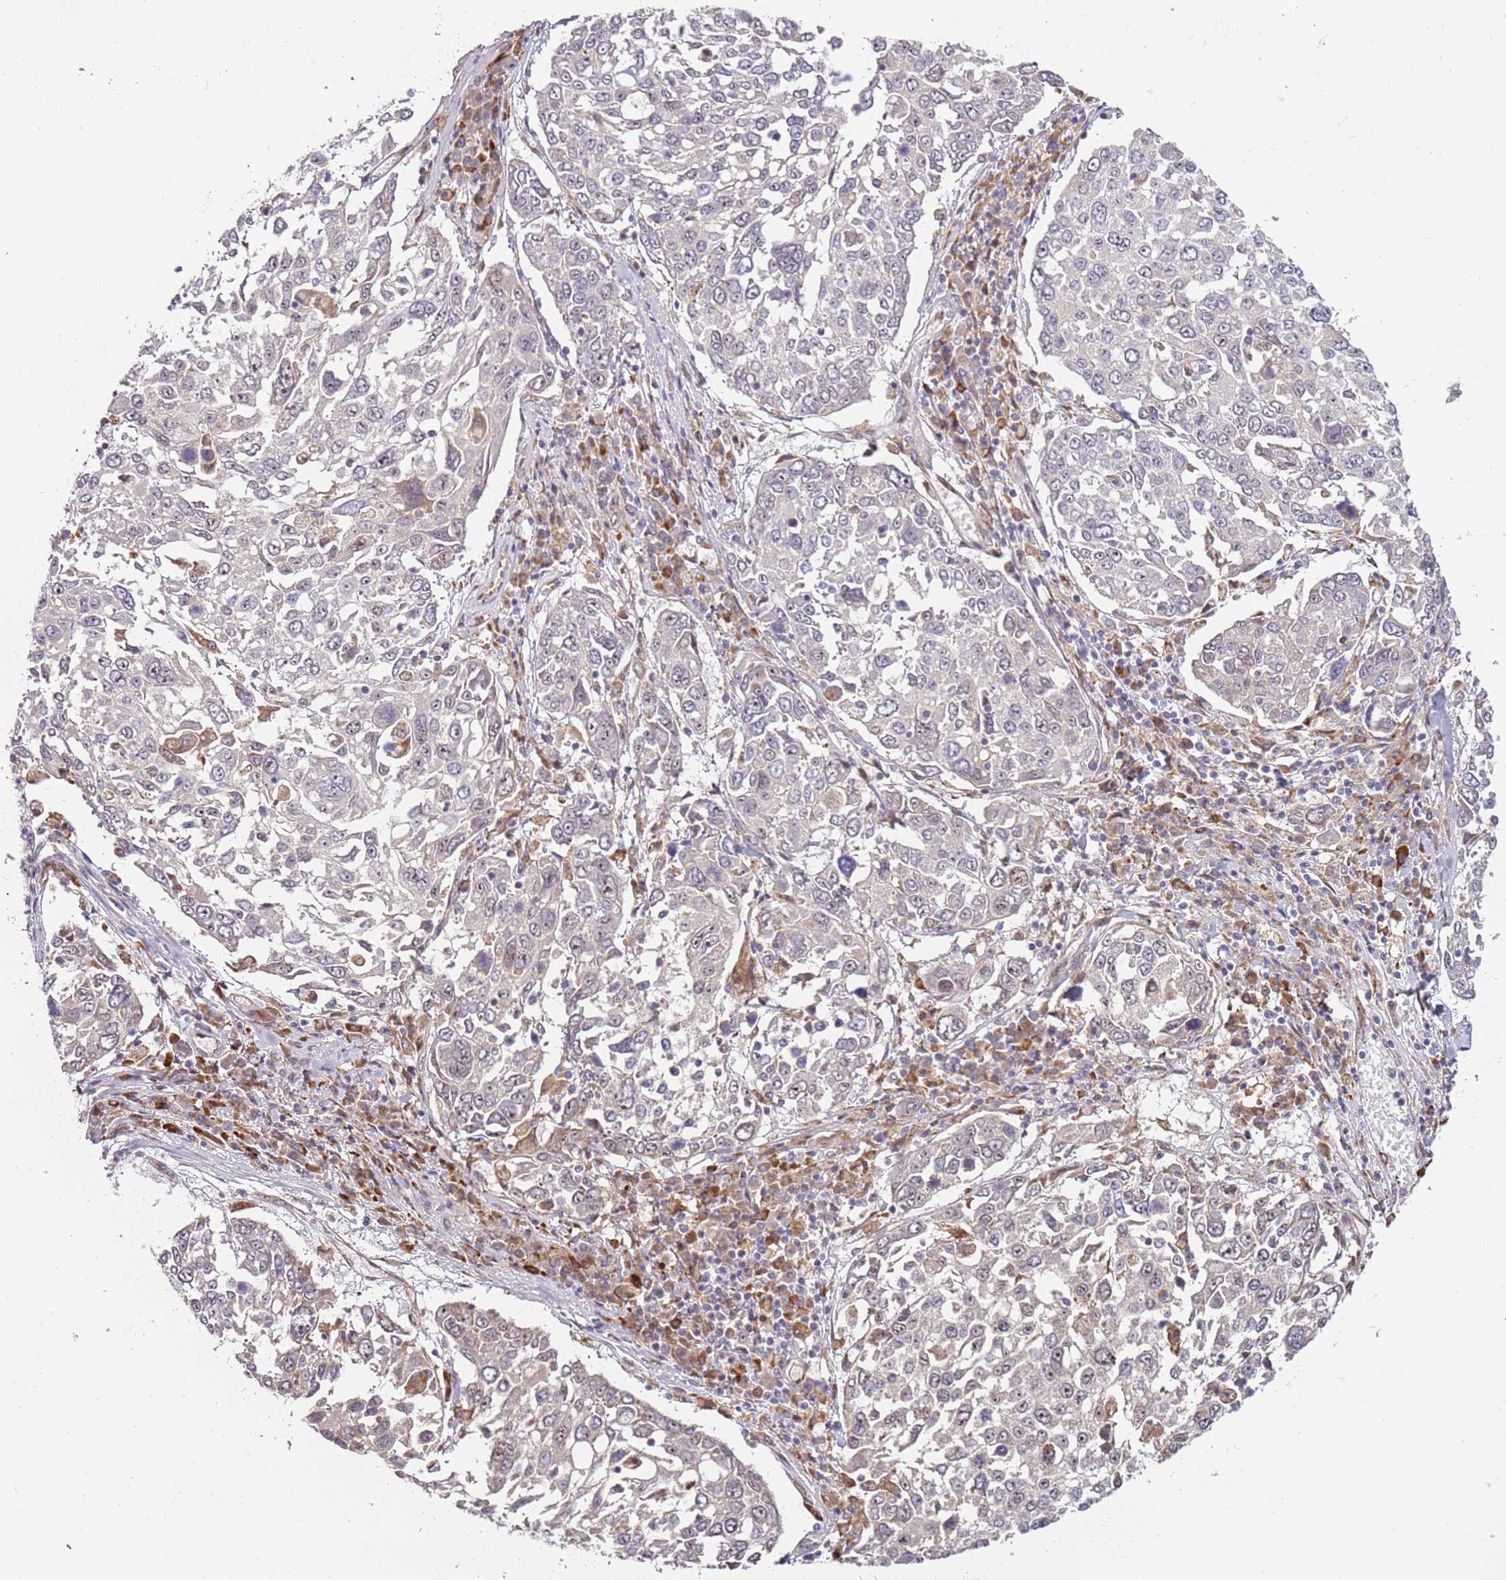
{"staining": {"intensity": "negative", "quantity": "none", "location": "none"}, "tissue": "lung cancer", "cell_type": "Tumor cells", "image_type": "cancer", "snomed": [{"axis": "morphology", "description": "Squamous cell carcinoma, NOS"}, {"axis": "topography", "description": "Lung"}], "caption": "IHC histopathology image of neoplastic tissue: squamous cell carcinoma (lung) stained with DAB exhibits no significant protein staining in tumor cells. (Stains: DAB (3,3'-diaminobenzidine) immunohistochemistry (IHC) with hematoxylin counter stain, Microscopy: brightfield microscopy at high magnification).", "gene": "UCMA", "patient": {"sex": "male", "age": 65}}